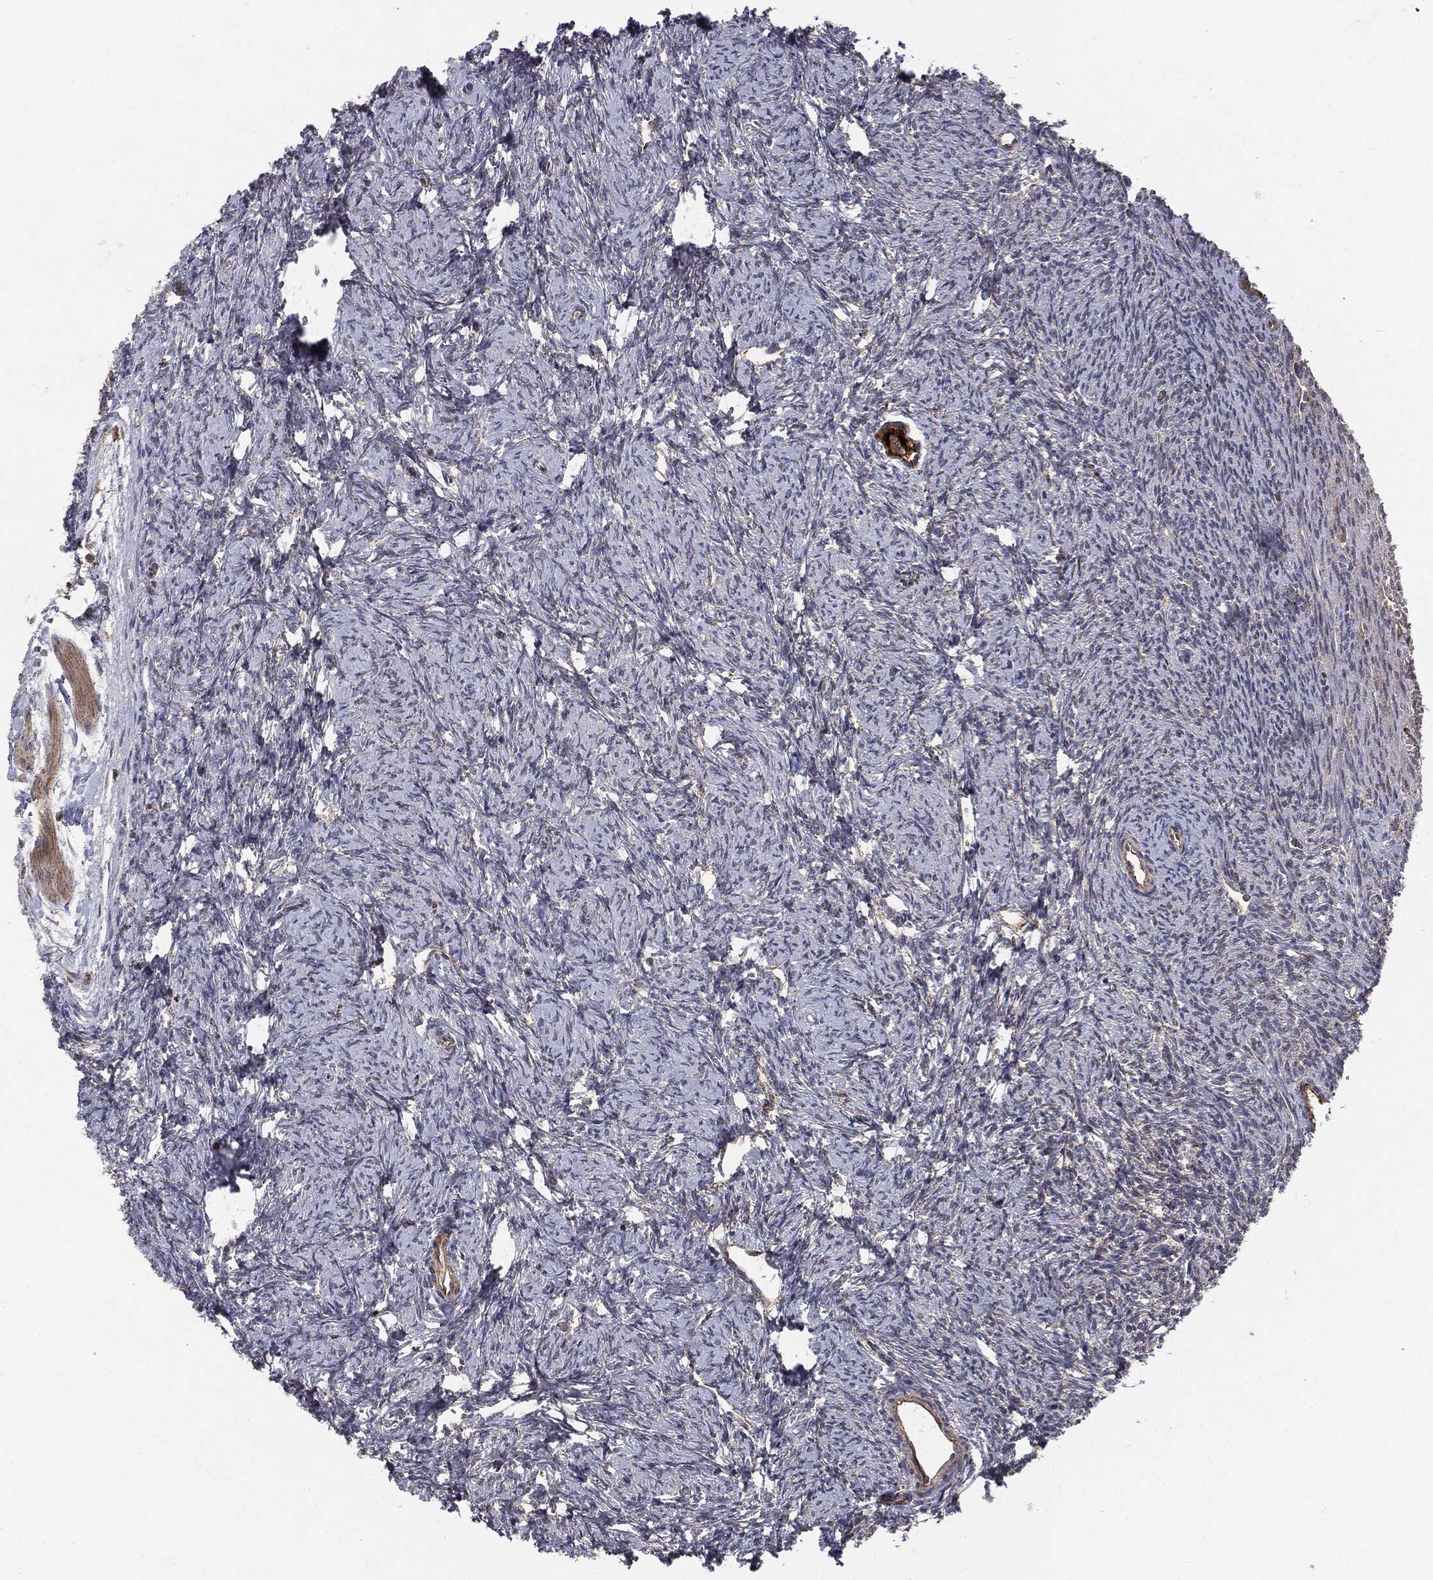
{"staining": {"intensity": "strong", "quantity": ">75%", "location": "cytoplasmic/membranous"}, "tissue": "ovary", "cell_type": "Follicle cells", "image_type": "normal", "snomed": [{"axis": "morphology", "description": "Normal tissue, NOS"}, {"axis": "topography", "description": "Fallopian tube"}, {"axis": "topography", "description": "Ovary"}], "caption": "Immunohistochemical staining of normal human ovary demonstrates strong cytoplasmic/membranous protein staining in about >75% of follicle cells.", "gene": "MTOR", "patient": {"sex": "female", "age": 33}}